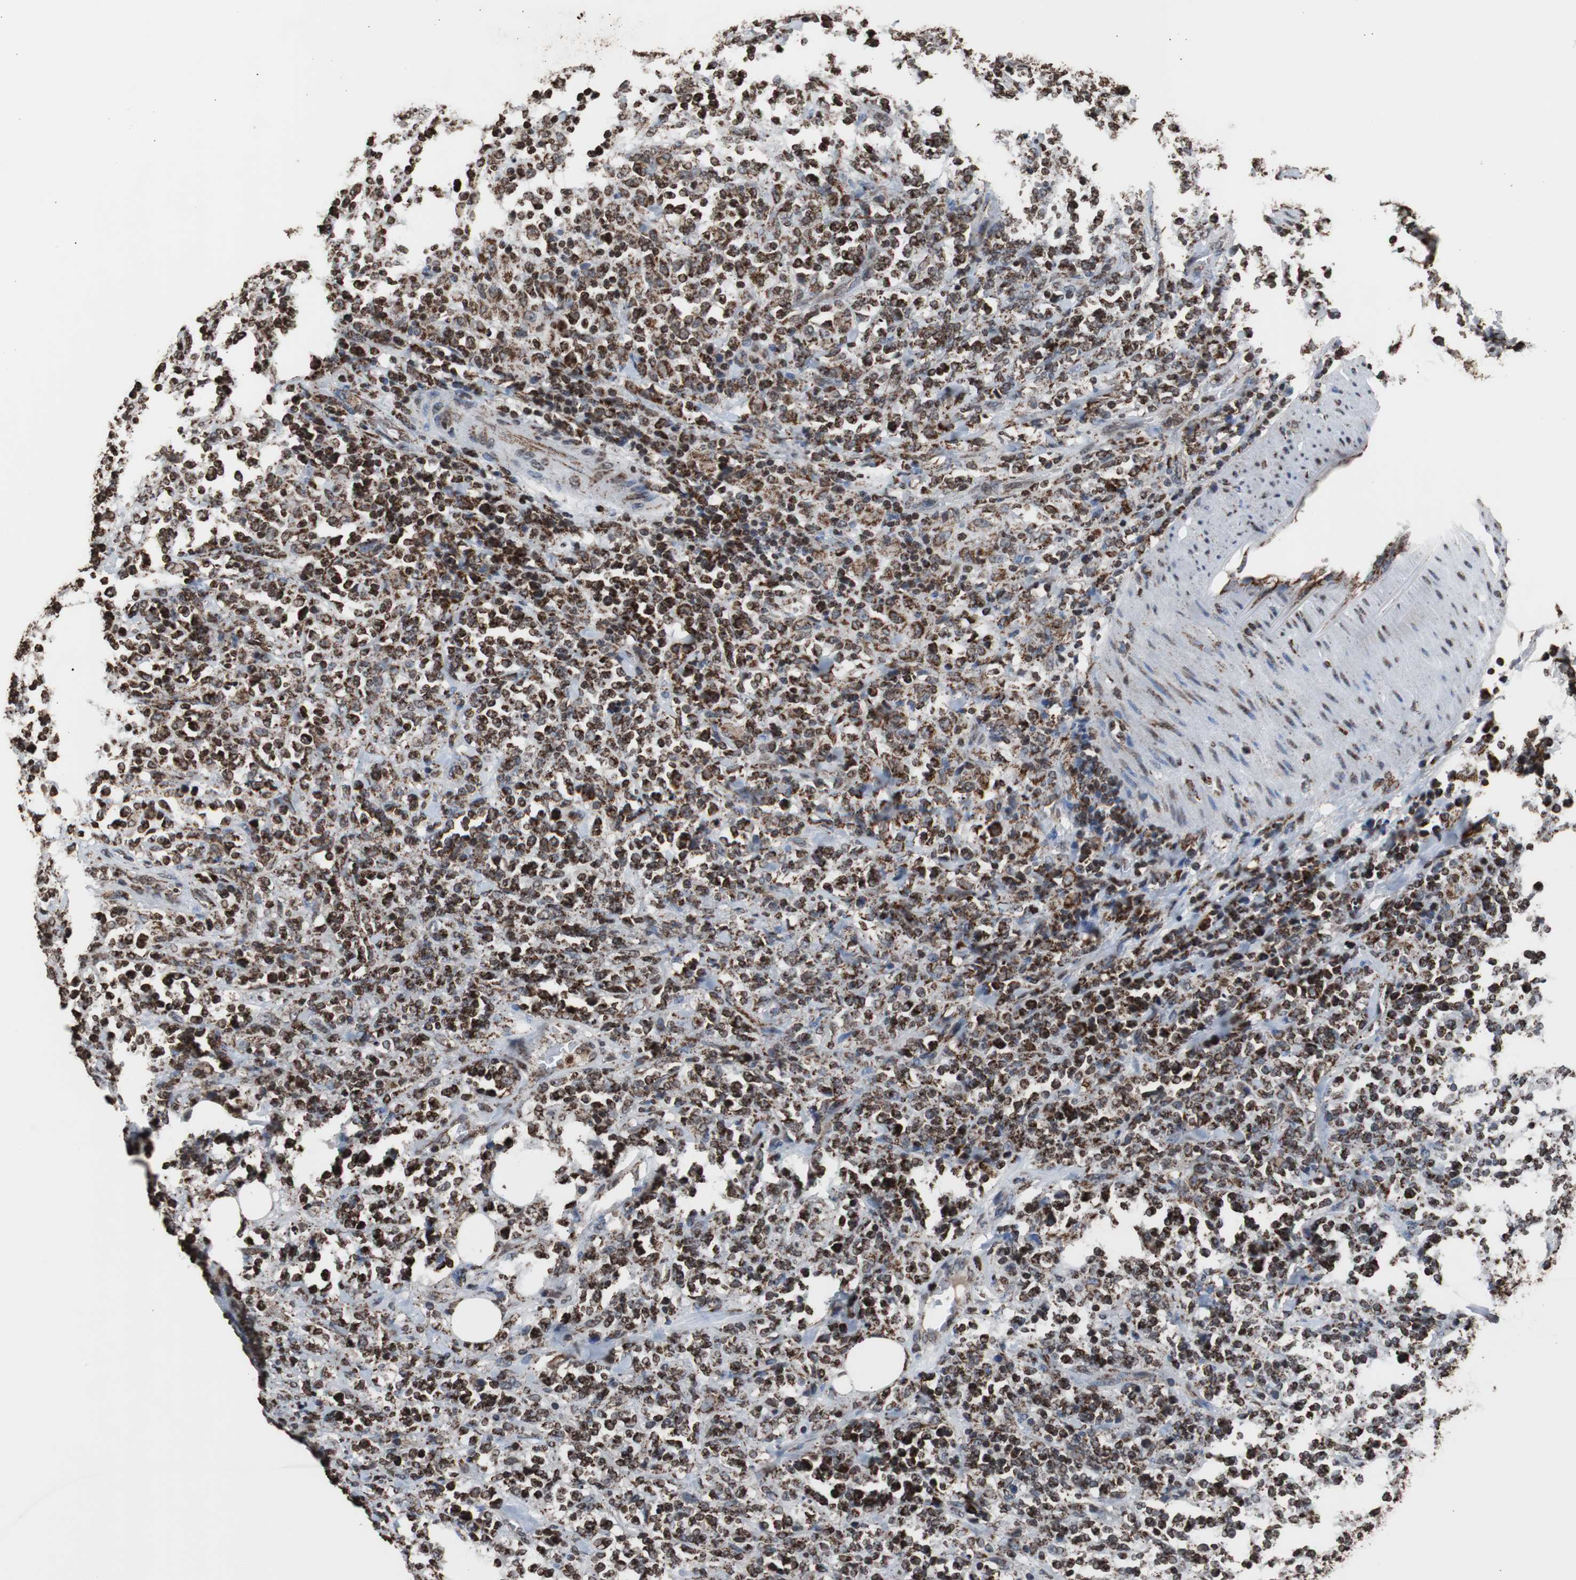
{"staining": {"intensity": "strong", "quantity": ">75%", "location": "cytoplasmic/membranous"}, "tissue": "lymphoma", "cell_type": "Tumor cells", "image_type": "cancer", "snomed": [{"axis": "morphology", "description": "Malignant lymphoma, non-Hodgkin's type, High grade"}, {"axis": "topography", "description": "Soft tissue"}], "caption": "Immunohistochemistry (IHC) of lymphoma demonstrates high levels of strong cytoplasmic/membranous expression in about >75% of tumor cells. The staining was performed using DAB, with brown indicating positive protein expression. Nuclei are stained blue with hematoxylin.", "gene": "HSPA9", "patient": {"sex": "male", "age": 18}}